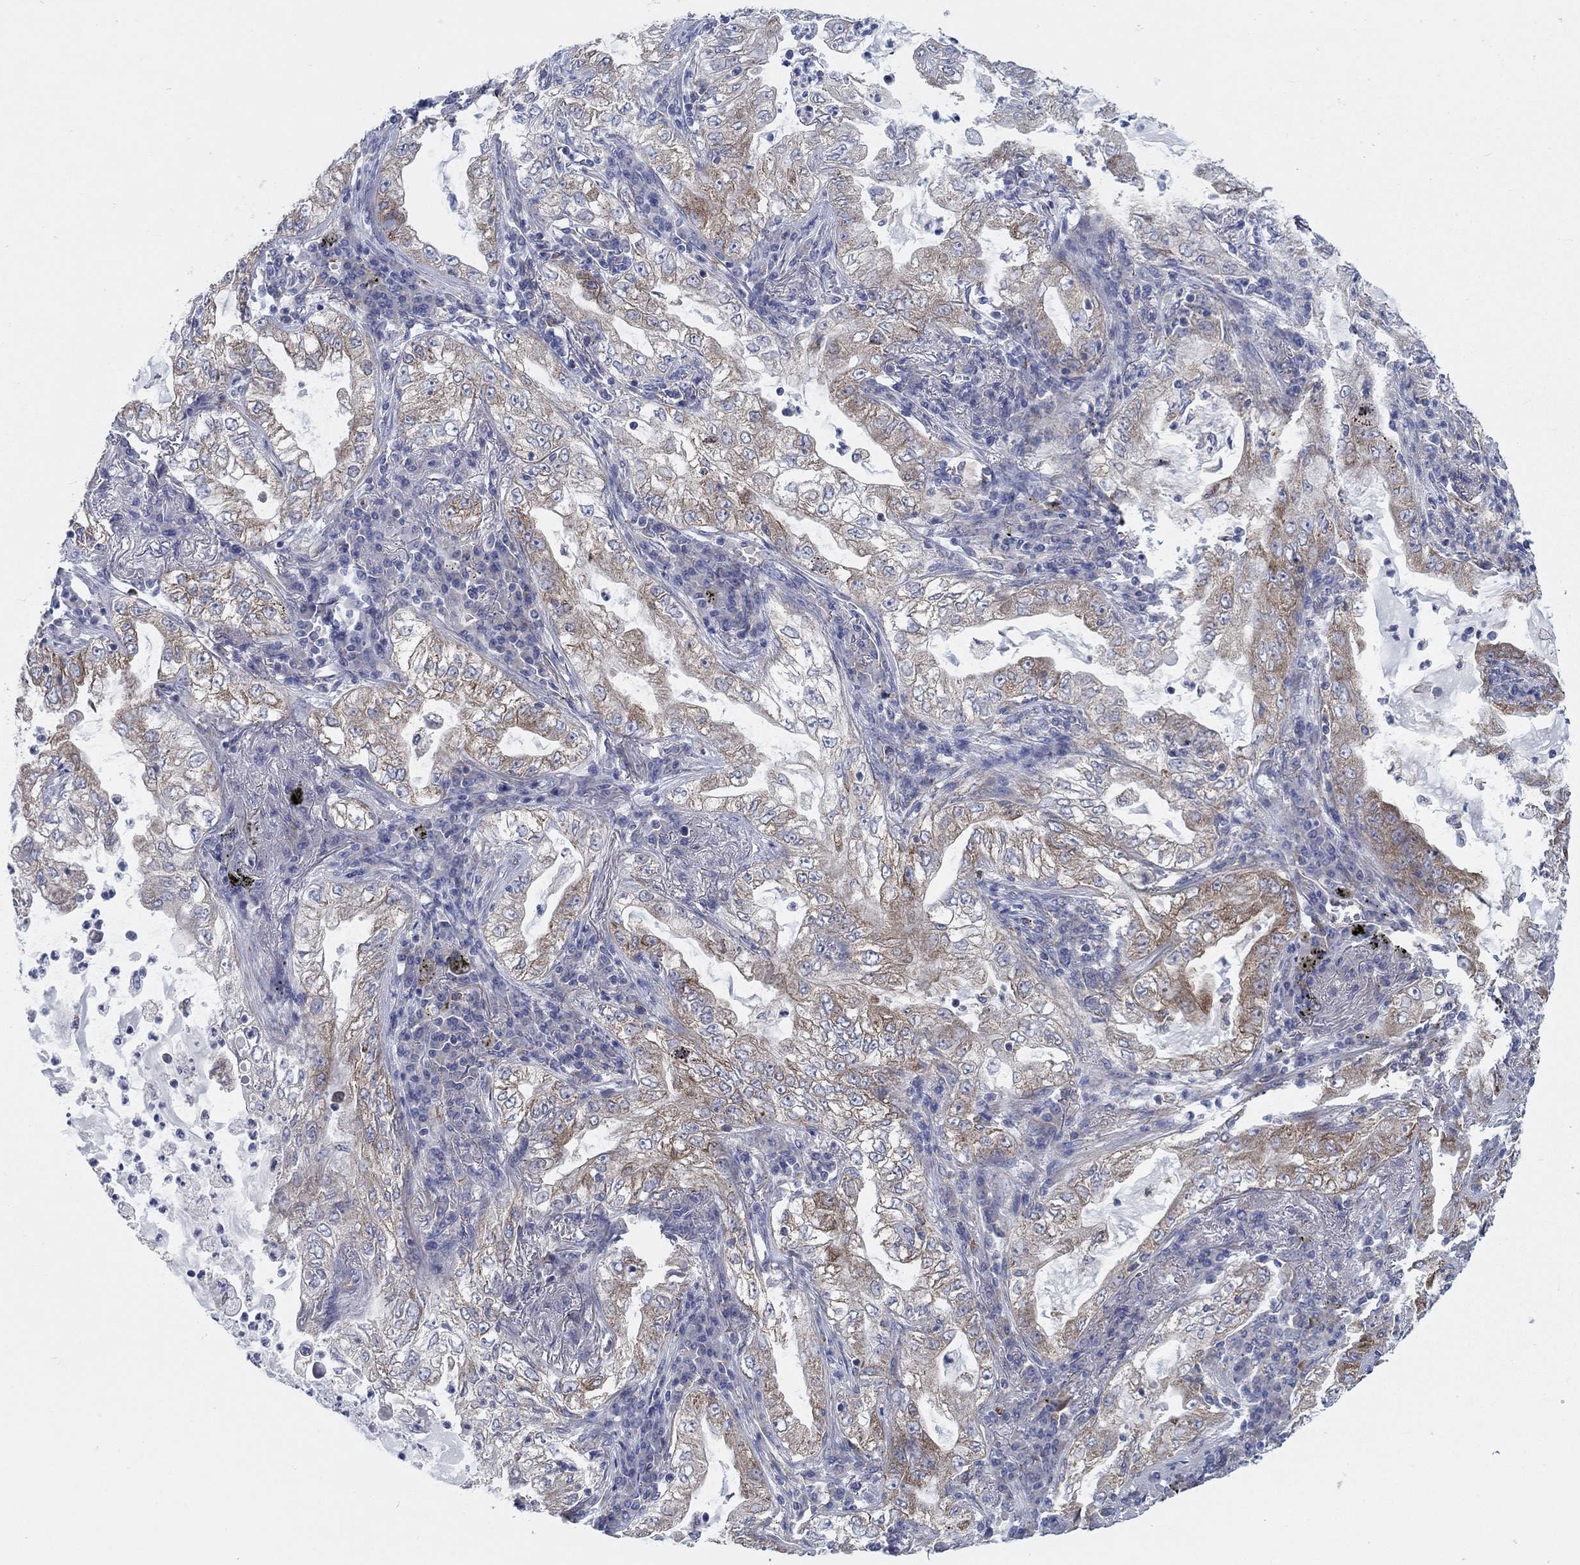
{"staining": {"intensity": "moderate", "quantity": "25%-75%", "location": "cytoplasmic/membranous"}, "tissue": "lung cancer", "cell_type": "Tumor cells", "image_type": "cancer", "snomed": [{"axis": "morphology", "description": "Adenocarcinoma, NOS"}, {"axis": "topography", "description": "Lung"}], "caption": "Brown immunohistochemical staining in human adenocarcinoma (lung) reveals moderate cytoplasmic/membranous expression in about 25%-75% of tumor cells. Using DAB (3,3'-diaminobenzidine) (brown) and hematoxylin (blue) stains, captured at high magnification using brightfield microscopy.", "gene": "TMEM59", "patient": {"sex": "female", "age": 73}}